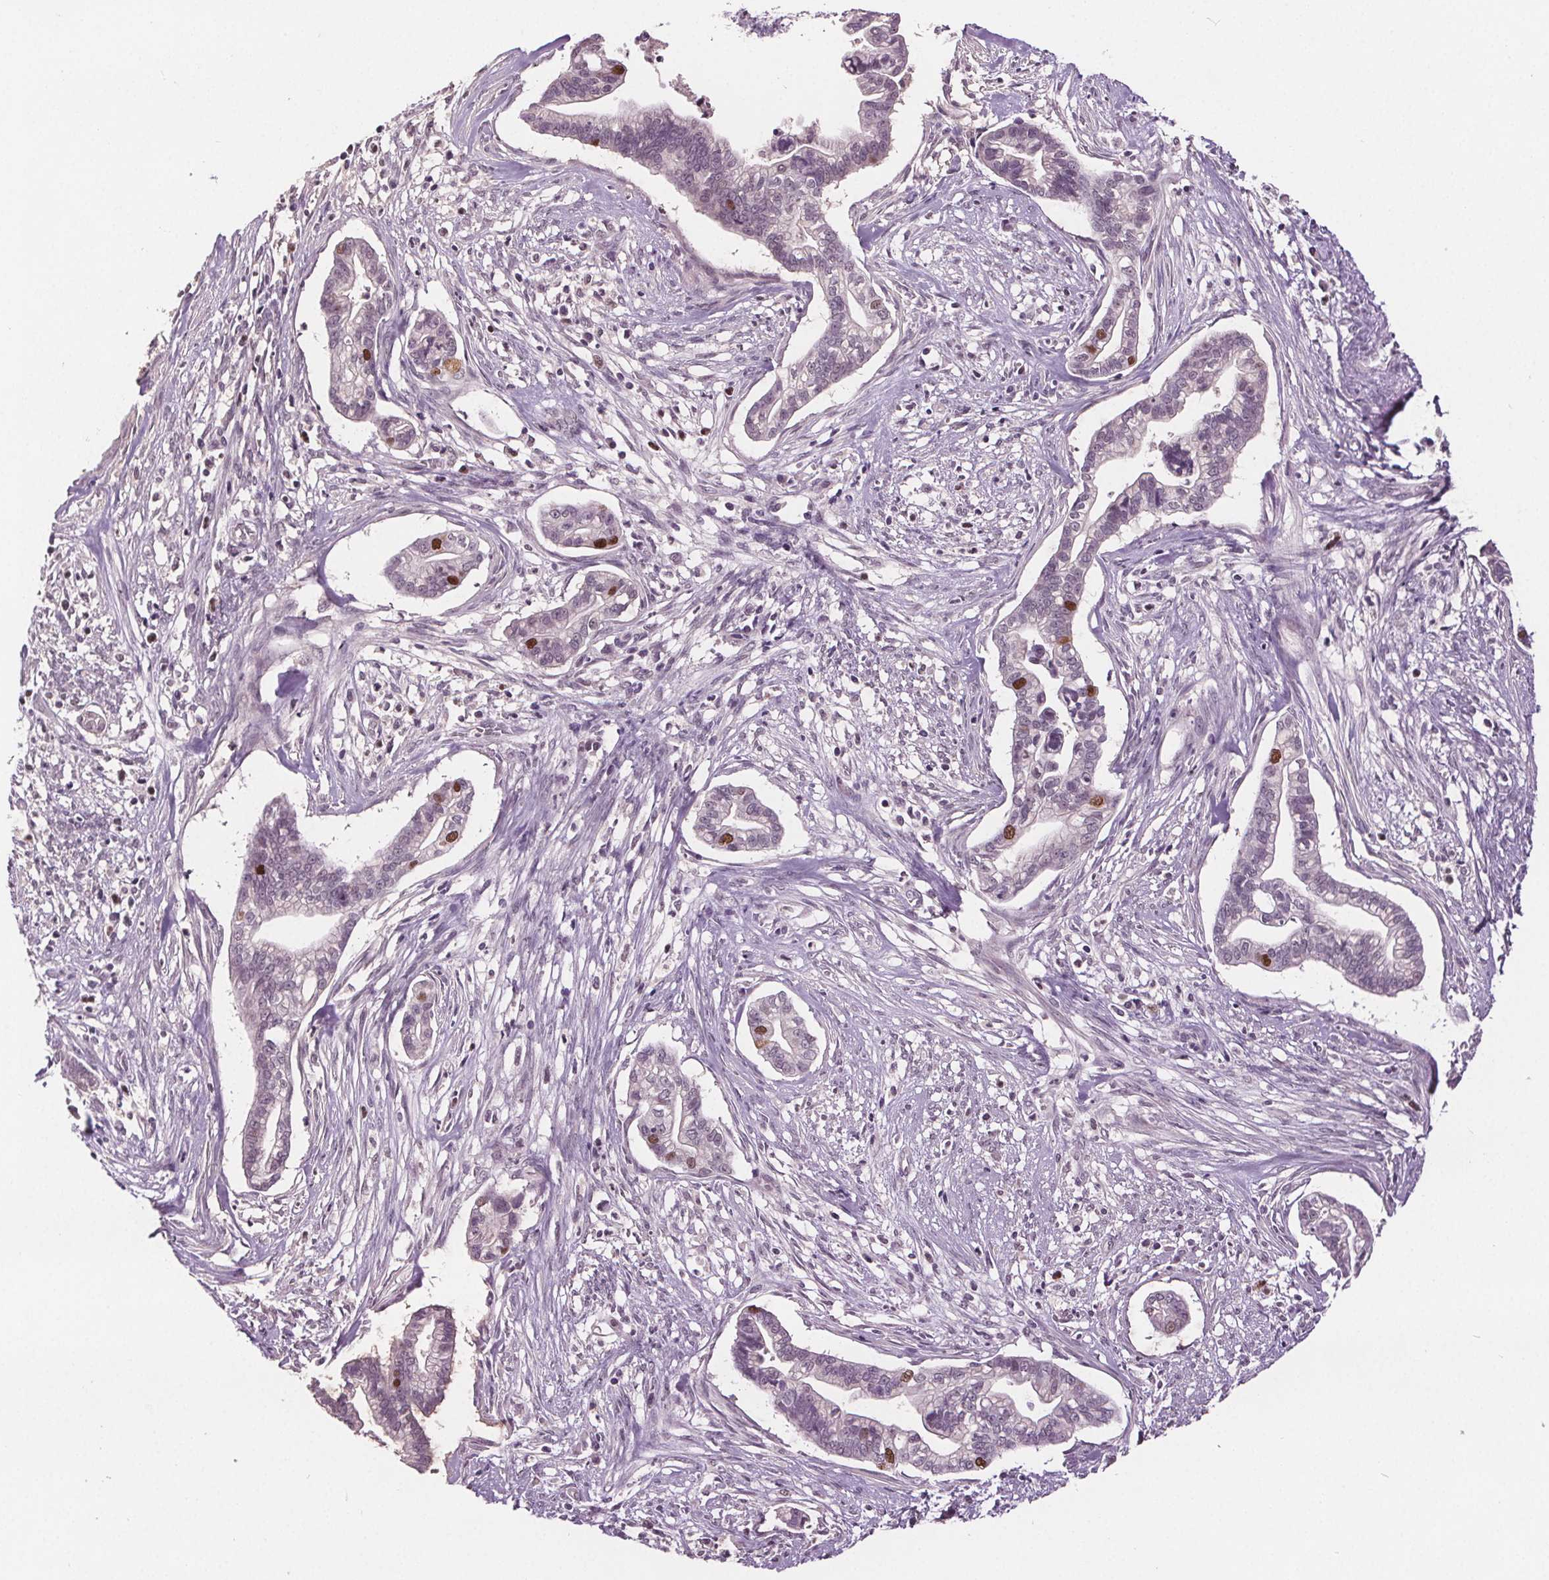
{"staining": {"intensity": "moderate", "quantity": "<25%", "location": "nuclear"}, "tissue": "cervical cancer", "cell_type": "Tumor cells", "image_type": "cancer", "snomed": [{"axis": "morphology", "description": "Adenocarcinoma, NOS"}, {"axis": "topography", "description": "Cervix"}], "caption": "Immunohistochemical staining of cervical cancer (adenocarcinoma) demonstrates low levels of moderate nuclear expression in about <25% of tumor cells.", "gene": "CENPF", "patient": {"sex": "female", "age": 62}}